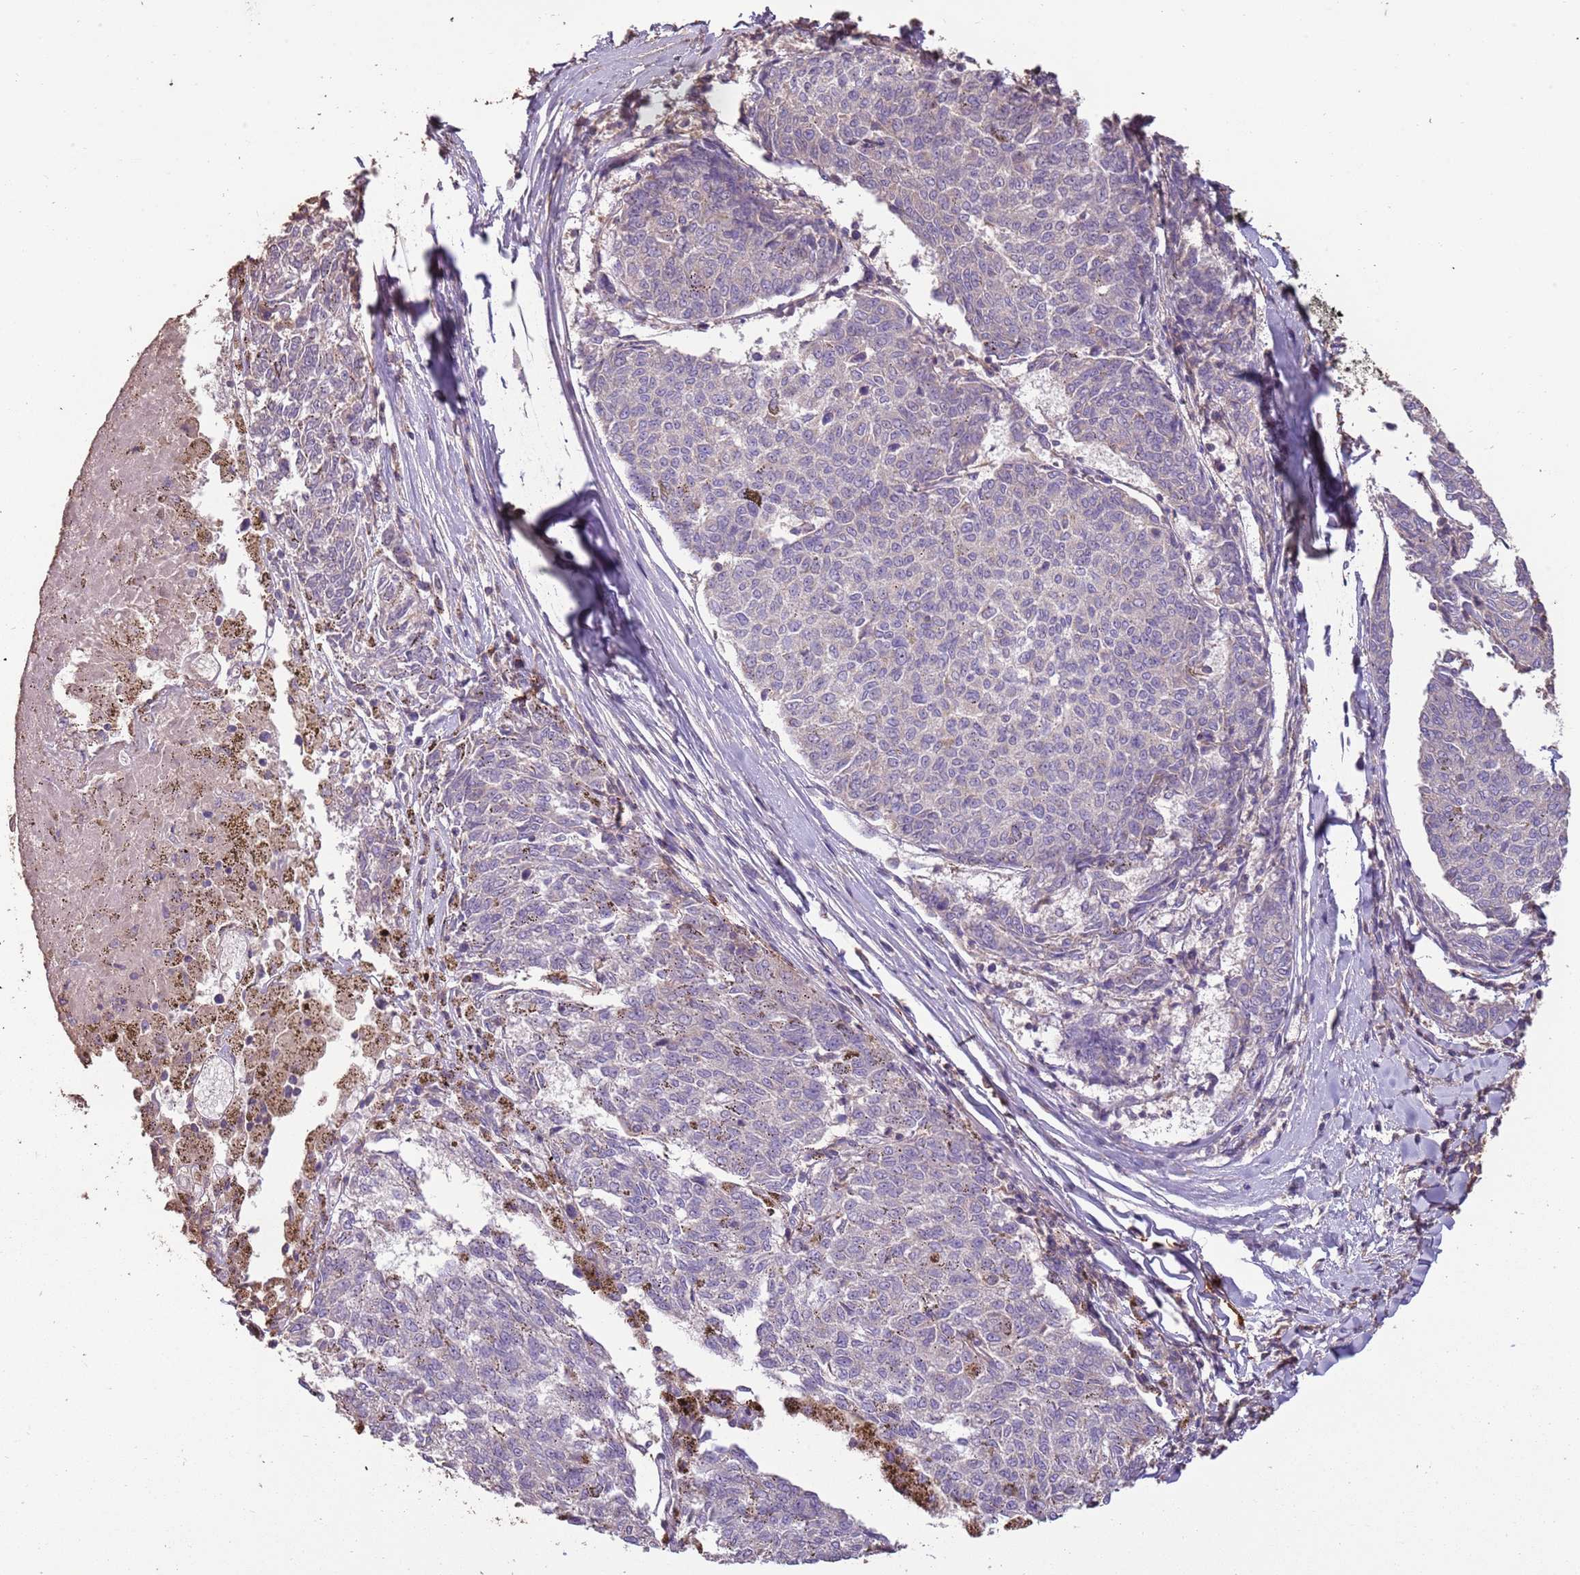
{"staining": {"intensity": "negative", "quantity": "none", "location": "none"}, "tissue": "melanoma", "cell_type": "Tumor cells", "image_type": "cancer", "snomed": [{"axis": "morphology", "description": "Malignant melanoma, NOS"}, {"axis": "topography", "description": "Skin"}], "caption": "Tumor cells are negative for brown protein staining in melanoma. (Brightfield microscopy of DAB IHC at high magnification).", "gene": "FECH", "patient": {"sex": "female", "age": 72}}